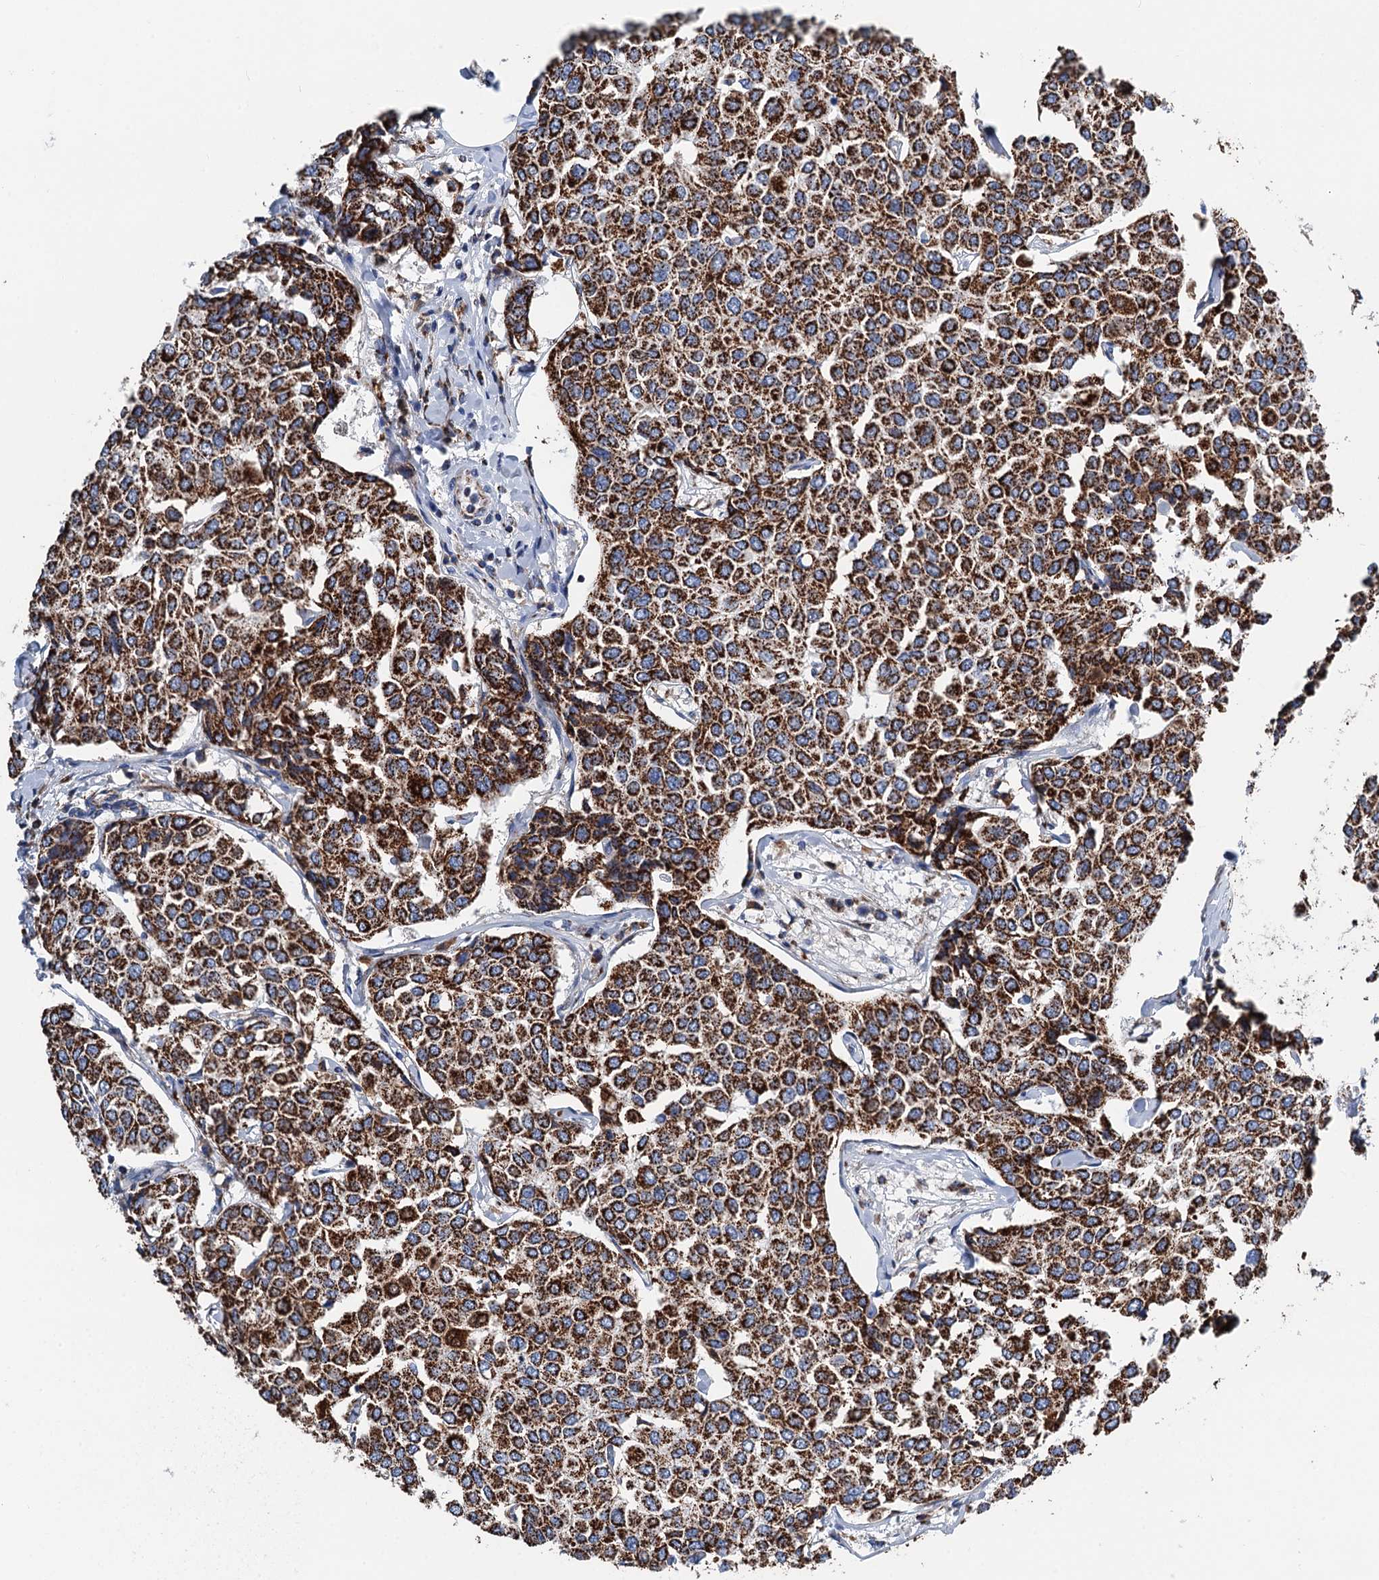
{"staining": {"intensity": "strong", "quantity": ">75%", "location": "cytoplasmic/membranous"}, "tissue": "breast cancer", "cell_type": "Tumor cells", "image_type": "cancer", "snomed": [{"axis": "morphology", "description": "Duct carcinoma"}, {"axis": "topography", "description": "Breast"}], "caption": "Immunohistochemical staining of breast infiltrating ductal carcinoma demonstrates high levels of strong cytoplasmic/membranous expression in approximately >75% of tumor cells.", "gene": "IVD", "patient": {"sex": "female", "age": 55}}